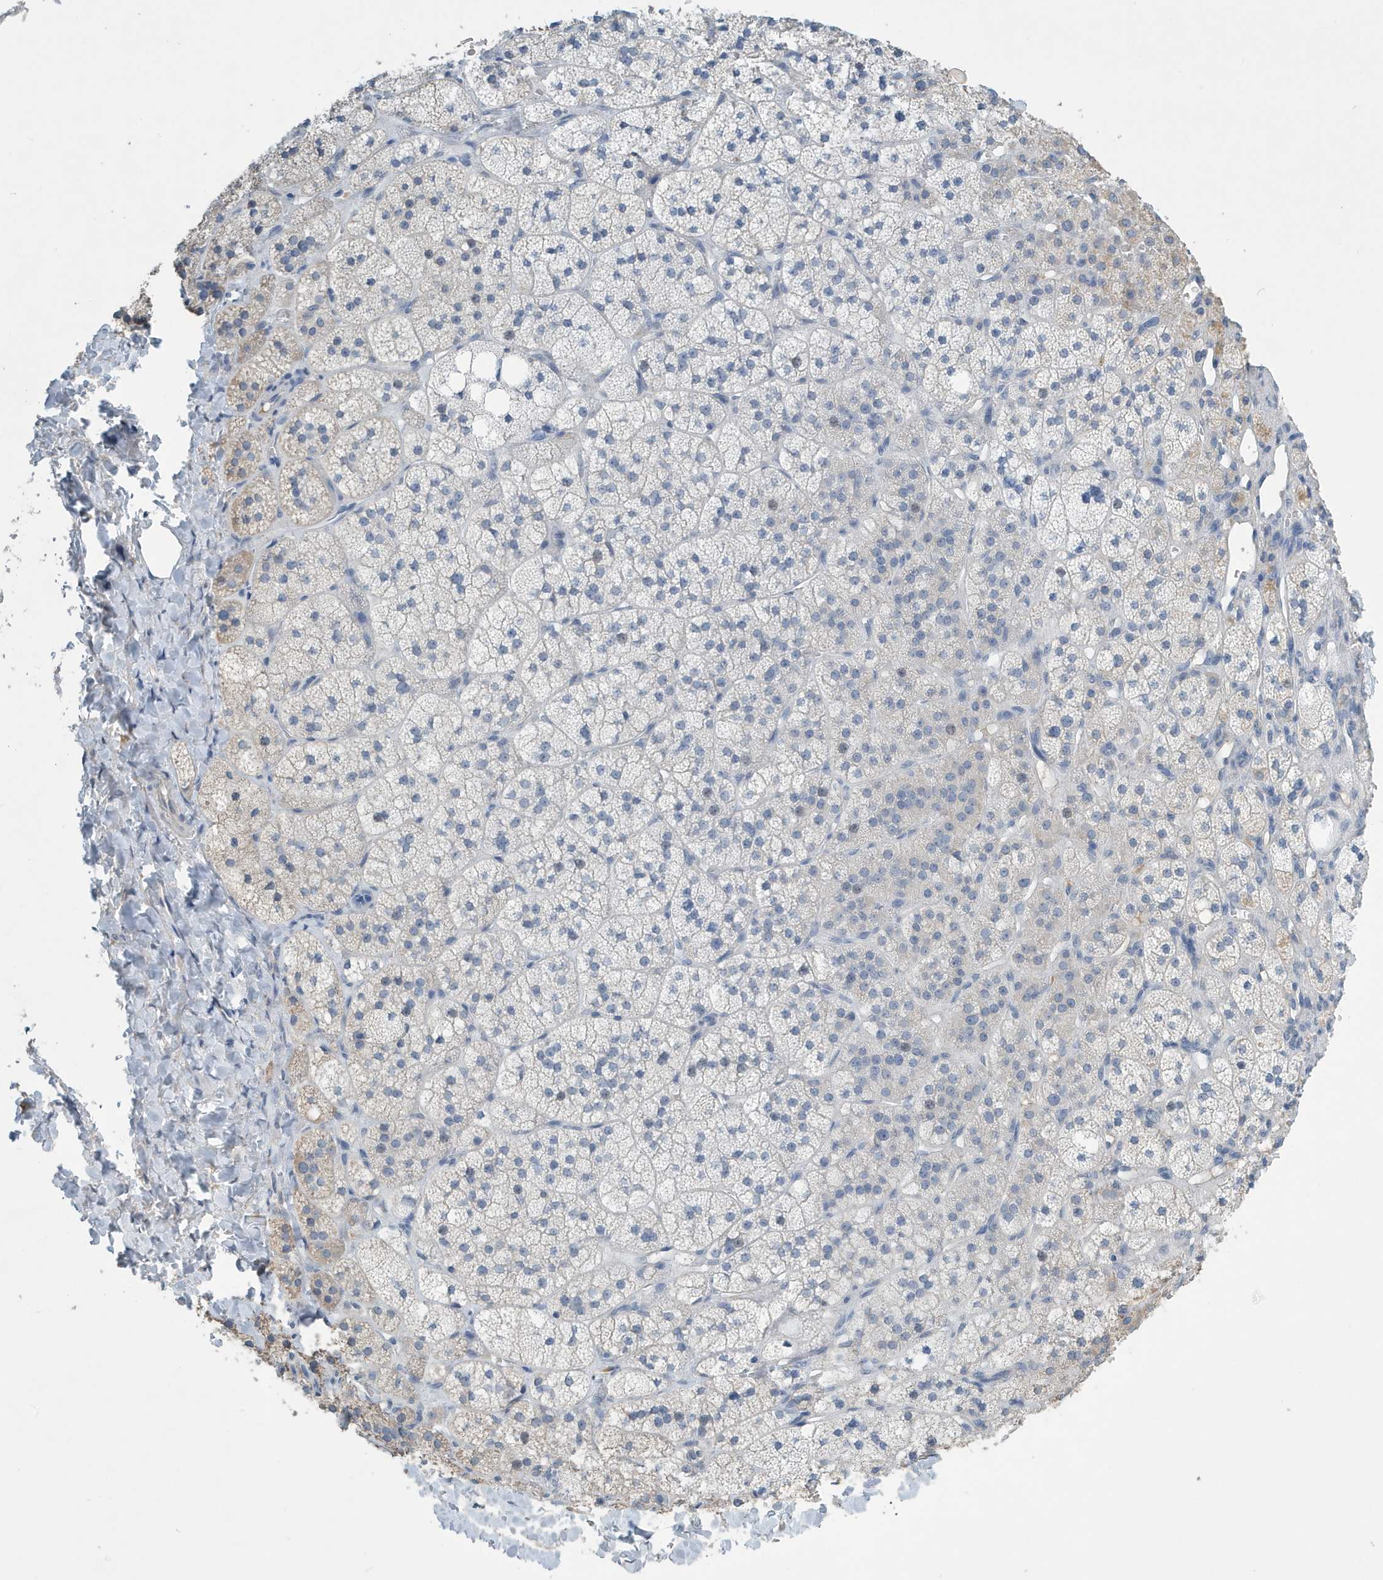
{"staining": {"intensity": "negative", "quantity": "none", "location": "none"}, "tissue": "adrenal gland", "cell_type": "Glandular cells", "image_type": "normal", "snomed": [{"axis": "morphology", "description": "Normal tissue, NOS"}, {"axis": "topography", "description": "Adrenal gland"}], "caption": "Immunohistochemistry (IHC) of benign human adrenal gland displays no staining in glandular cells.", "gene": "UGT2B4", "patient": {"sex": "male", "age": 61}}